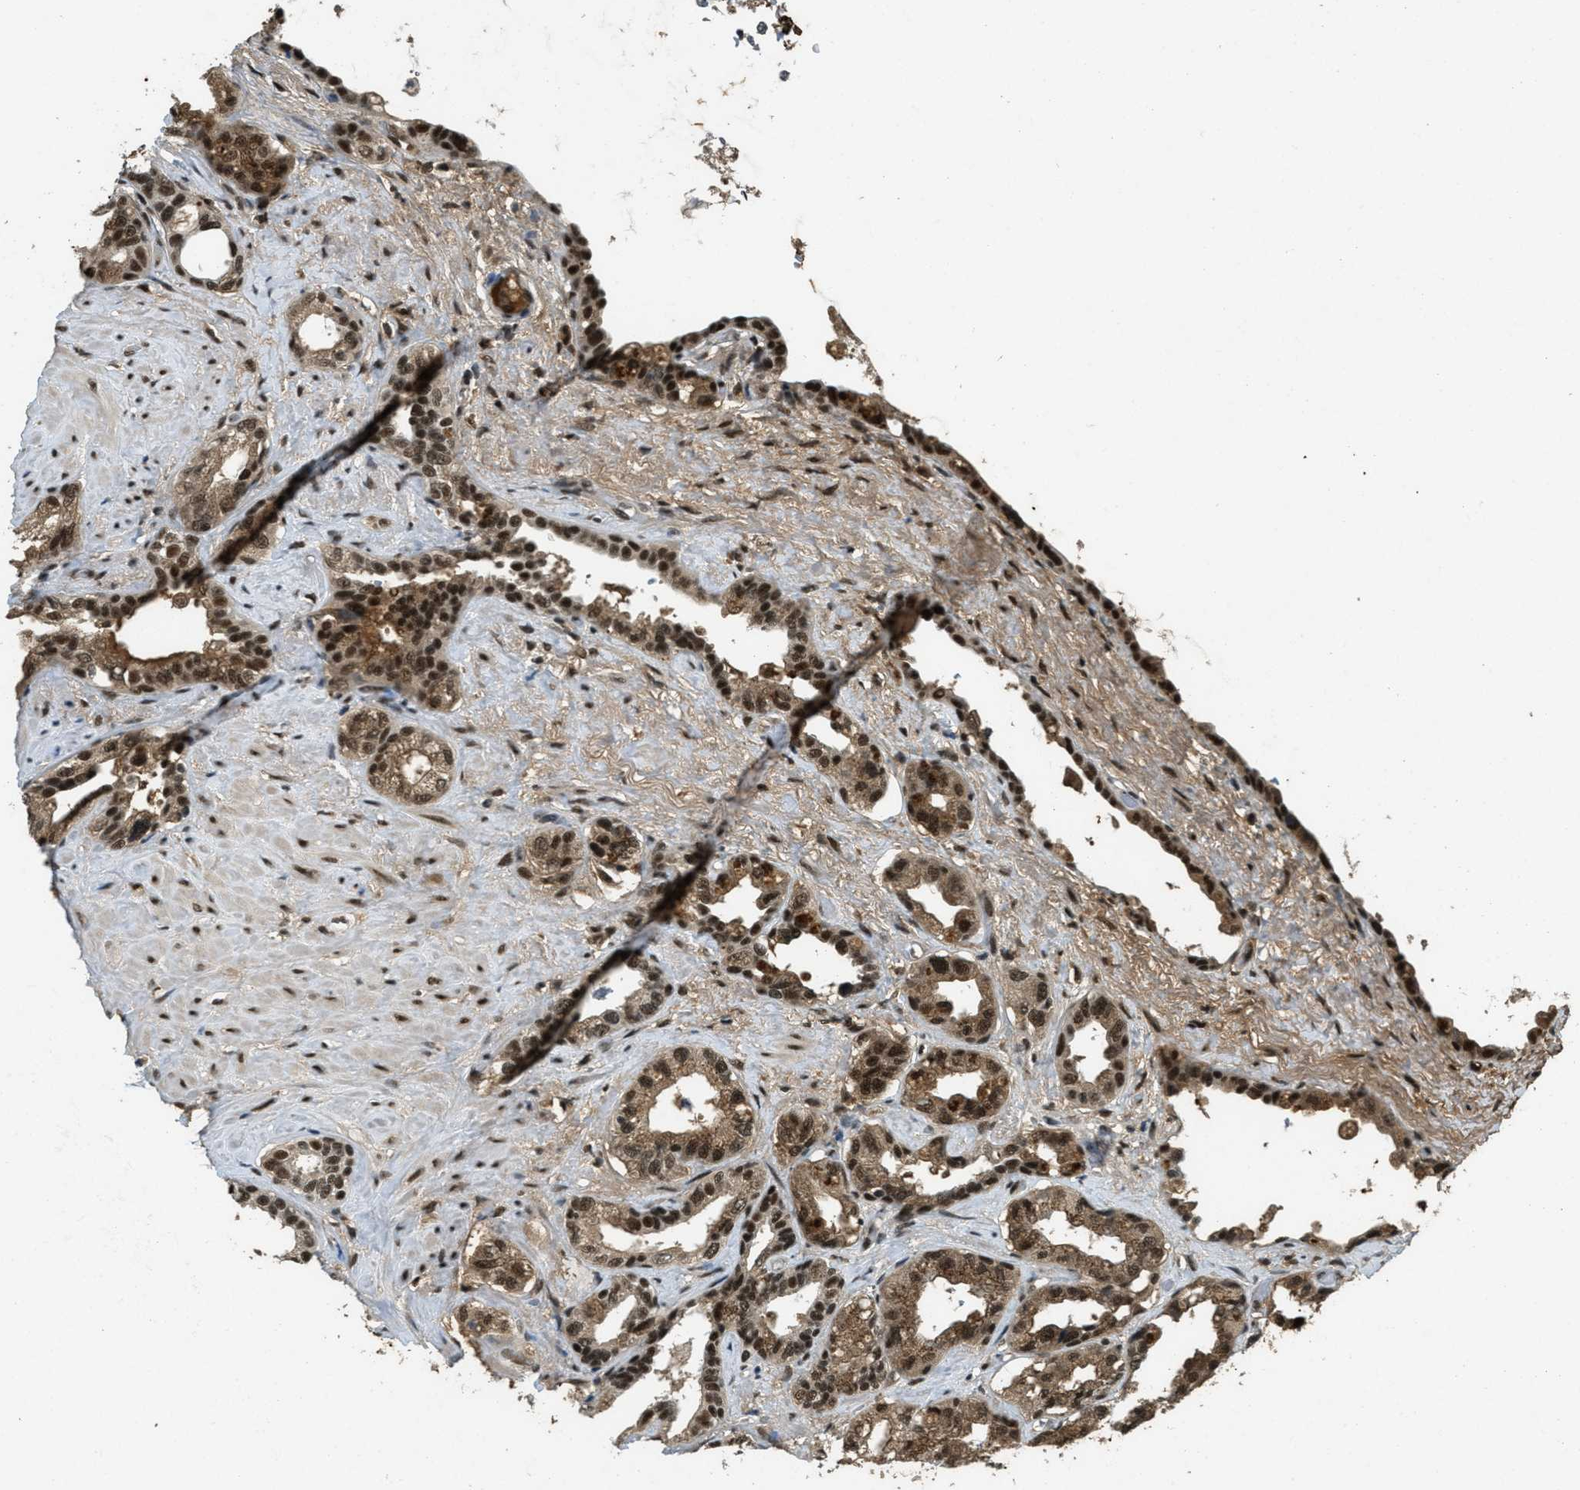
{"staining": {"intensity": "strong", "quantity": ">75%", "location": "cytoplasmic/membranous,nuclear"}, "tissue": "seminal vesicle", "cell_type": "Glandular cells", "image_type": "normal", "snomed": [{"axis": "morphology", "description": "Normal tissue, NOS"}, {"axis": "topography", "description": "Seminal veicle"}], "caption": "Glandular cells reveal high levels of strong cytoplasmic/membranous,nuclear staining in approximately >75% of cells in normal human seminal vesicle. The protein of interest is shown in brown color, while the nuclei are stained blue.", "gene": "ZNF148", "patient": {"sex": "male", "age": 61}}